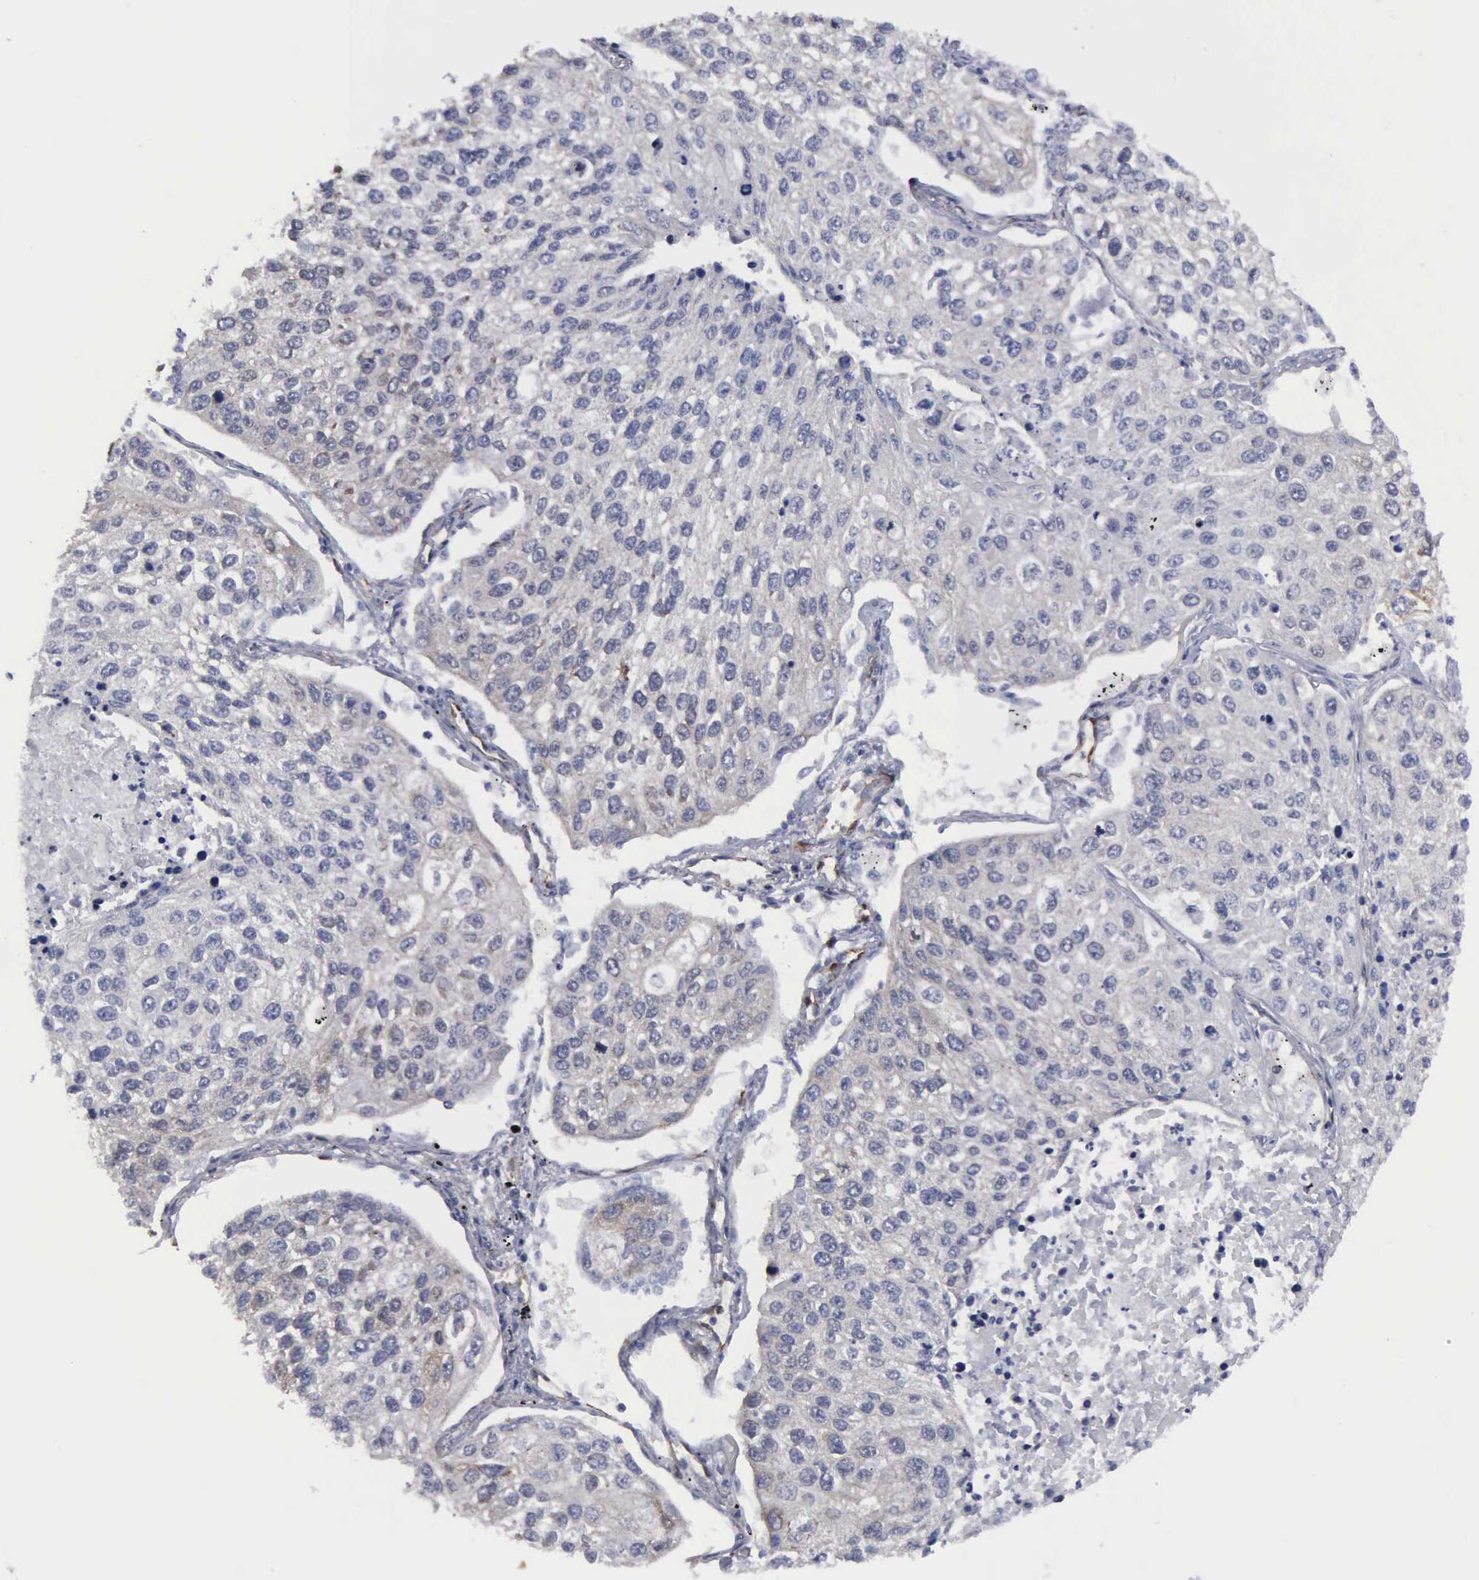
{"staining": {"intensity": "negative", "quantity": "none", "location": "none"}, "tissue": "lung cancer", "cell_type": "Tumor cells", "image_type": "cancer", "snomed": [{"axis": "morphology", "description": "Squamous cell carcinoma, NOS"}, {"axis": "topography", "description": "Lung"}], "caption": "This is an IHC micrograph of human squamous cell carcinoma (lung). There is no positivity in tumor cells.", "gene": "RDX", "patient": {"sex": "male", "age": 75}}